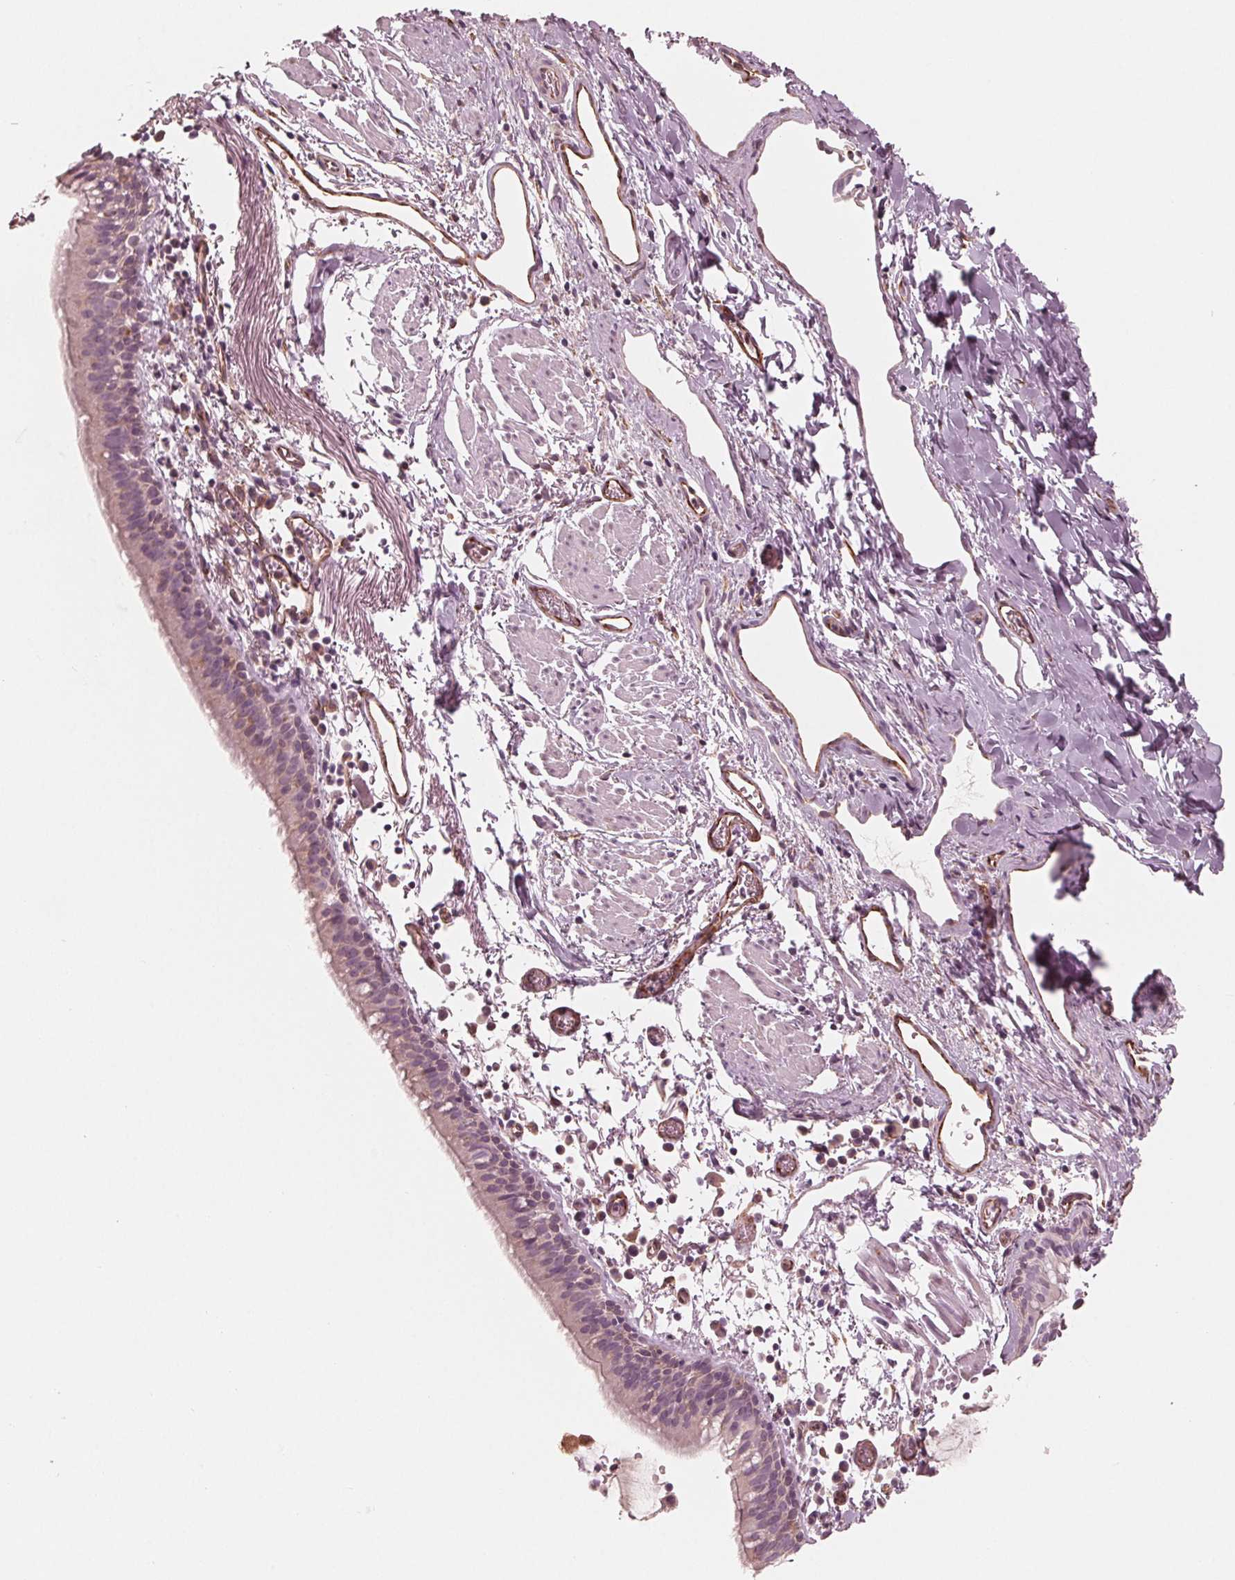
{"staining": {"intensity": "moderate", "quantity": "<25%", "location": "cytoplasmic/membranous"}, "tissue": "bronchus", "cell_type": "Respiratory epithelial cells", "image_type": "normal", "snomed": [{"axis": "morphology", "description": "Normal tissue, NOS"}, {"axis": "morphology", "description": "Adenocarcinoma, NOS"}, {"axis": "topography", "description": "Bronchus"}], "caption": "Normal bronchus exhibits moderate cytoplasmic/membranous staining in approximately <25% of respiratory epithelial cells, visualized by immunohistochemistry. (IHC, brightfield microscopy, high magnification).", "gene": "IKBIP", "patient": {"sex": "male", "age": 68}}